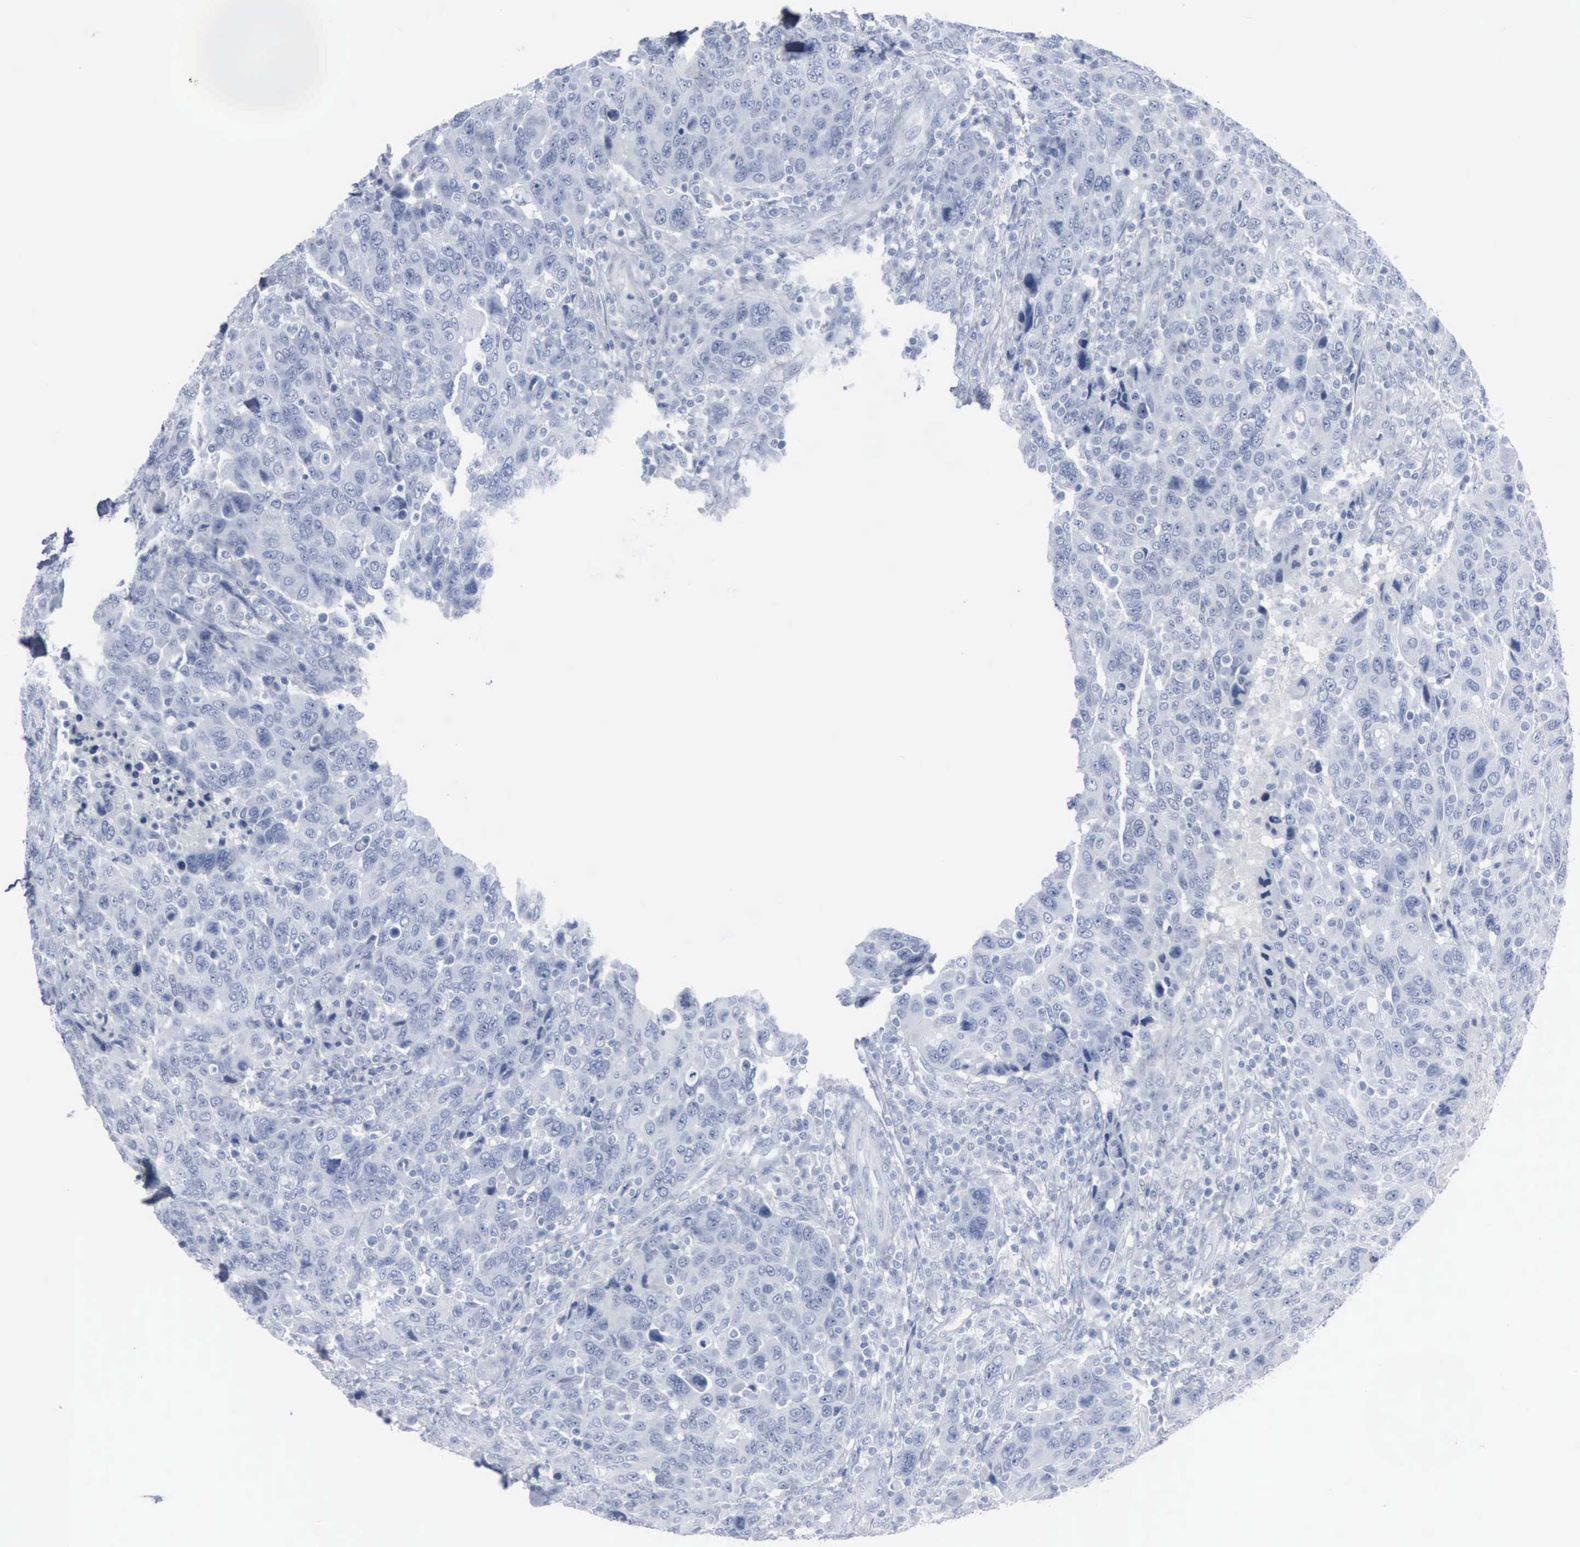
{"staining": {"intensity": "negative", "quantity": "none", "location": "none"}, "tissue": "breast cancer", "cell_type": "Tumor cells", "image_type": "cancer", "snomed": [{"axis": "morphology", "description": "Duct carcinoma"}, {"axis": "topography", "description": "Breast"}], "caption": "Protein analysis of breast invasive ductal carcinoma reveals no significant expression in tumor cells.", "gene": "DMD", "patient": {"sex": "female", "age": 37}}